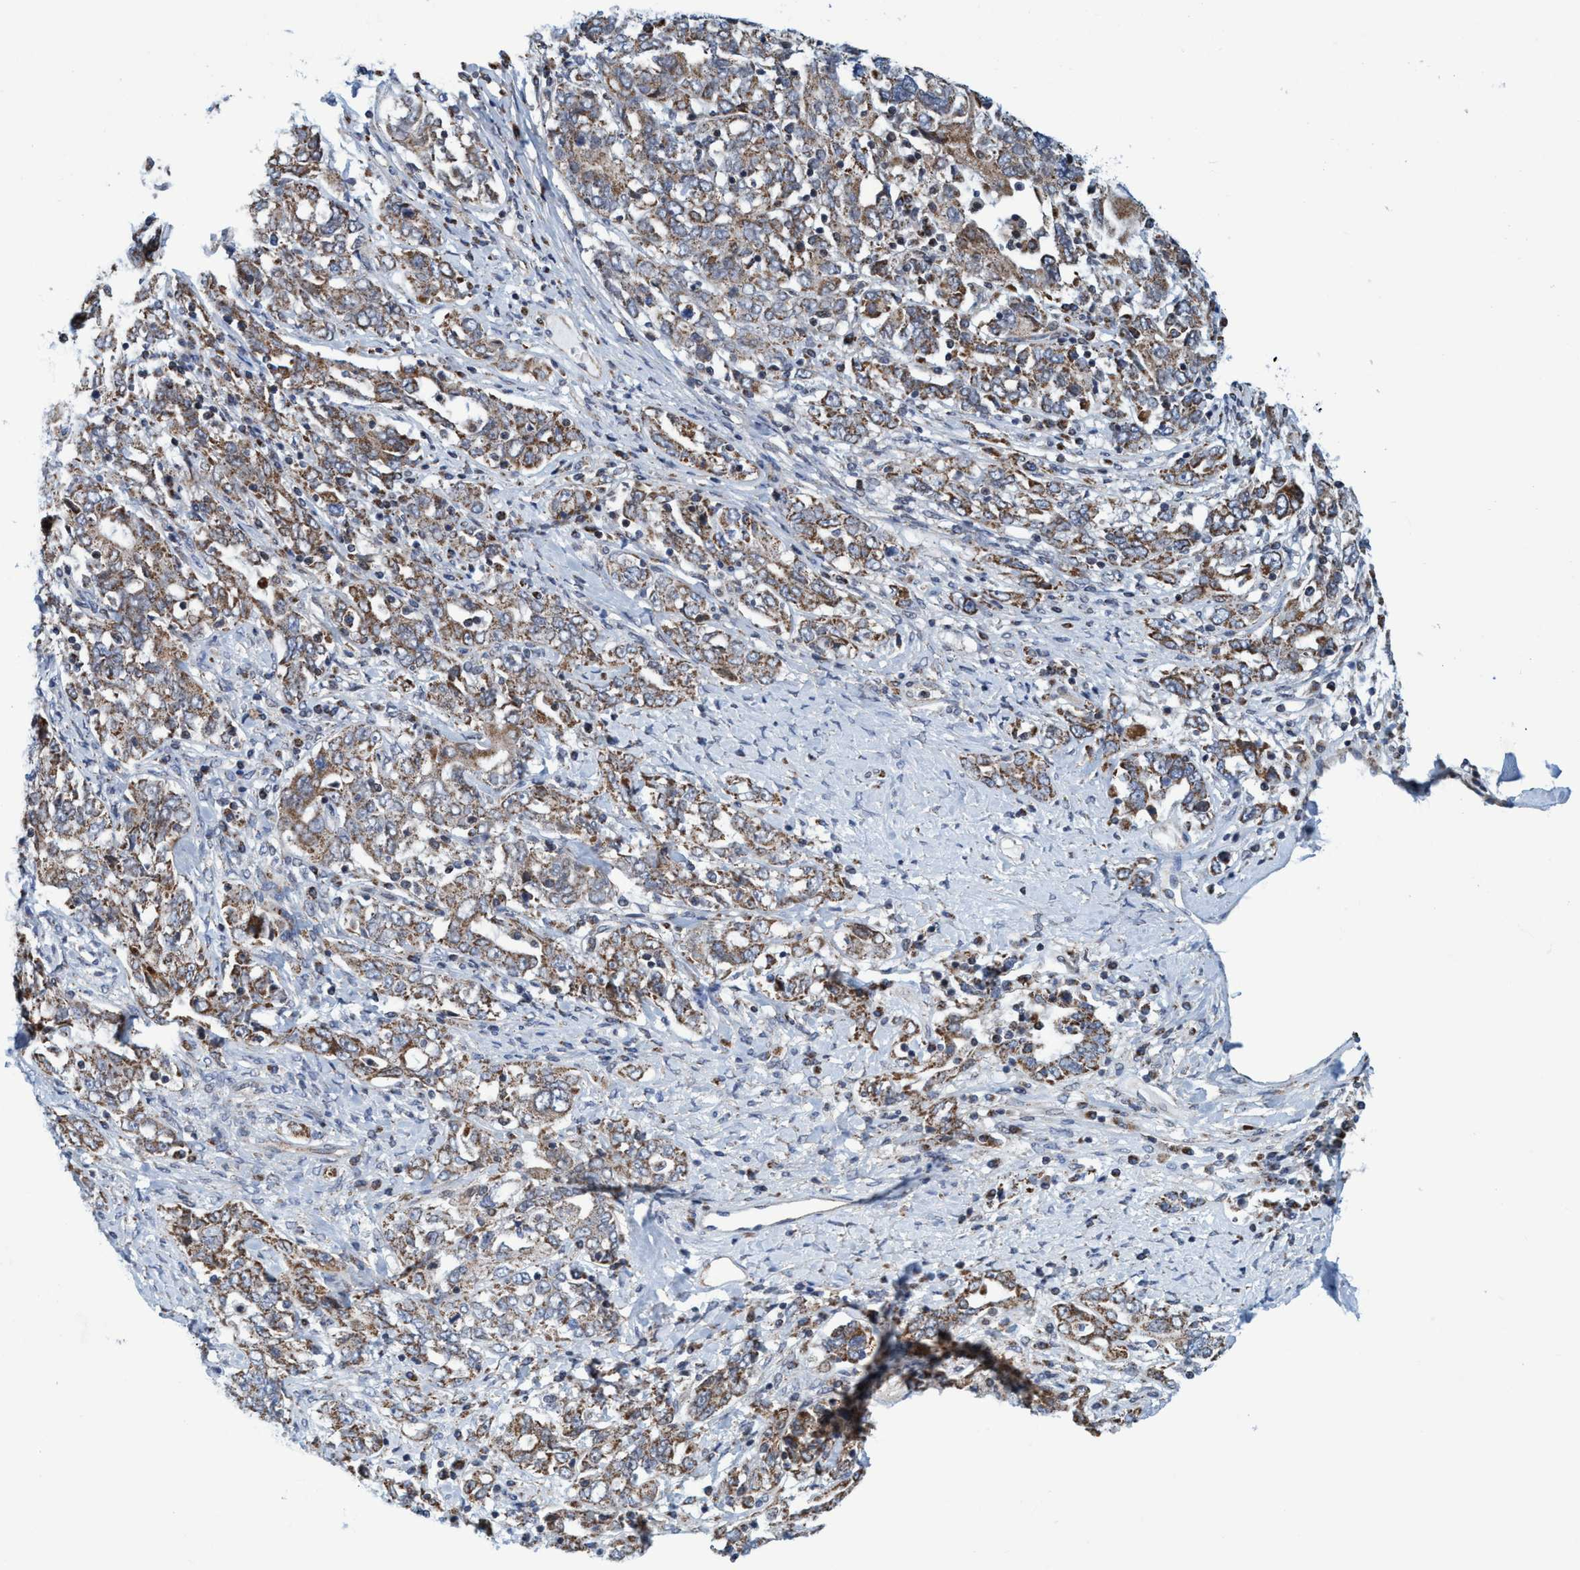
{"staining": {"intensity": "moderate", "quantity": ">75%", "location": "cytoplasmic/membranous"}, "tissue": "ovarian cancer", "cell_type": "Tumor cells", "image_type": "cancer", "snomed": [{"axis": "morphology", "description": "Carcinoma, endometroid"}, {"axis": "topography", "description": "Ovary"}], "caption": "IHC of human endometroid carcinoma (ovarian) exhibits medium levels of moderate cytoplasmic/membranous expression in approximately >75% of tumor cells.", "gene": "POLR1F", "patient": {"sex": "female", "age": 62}}